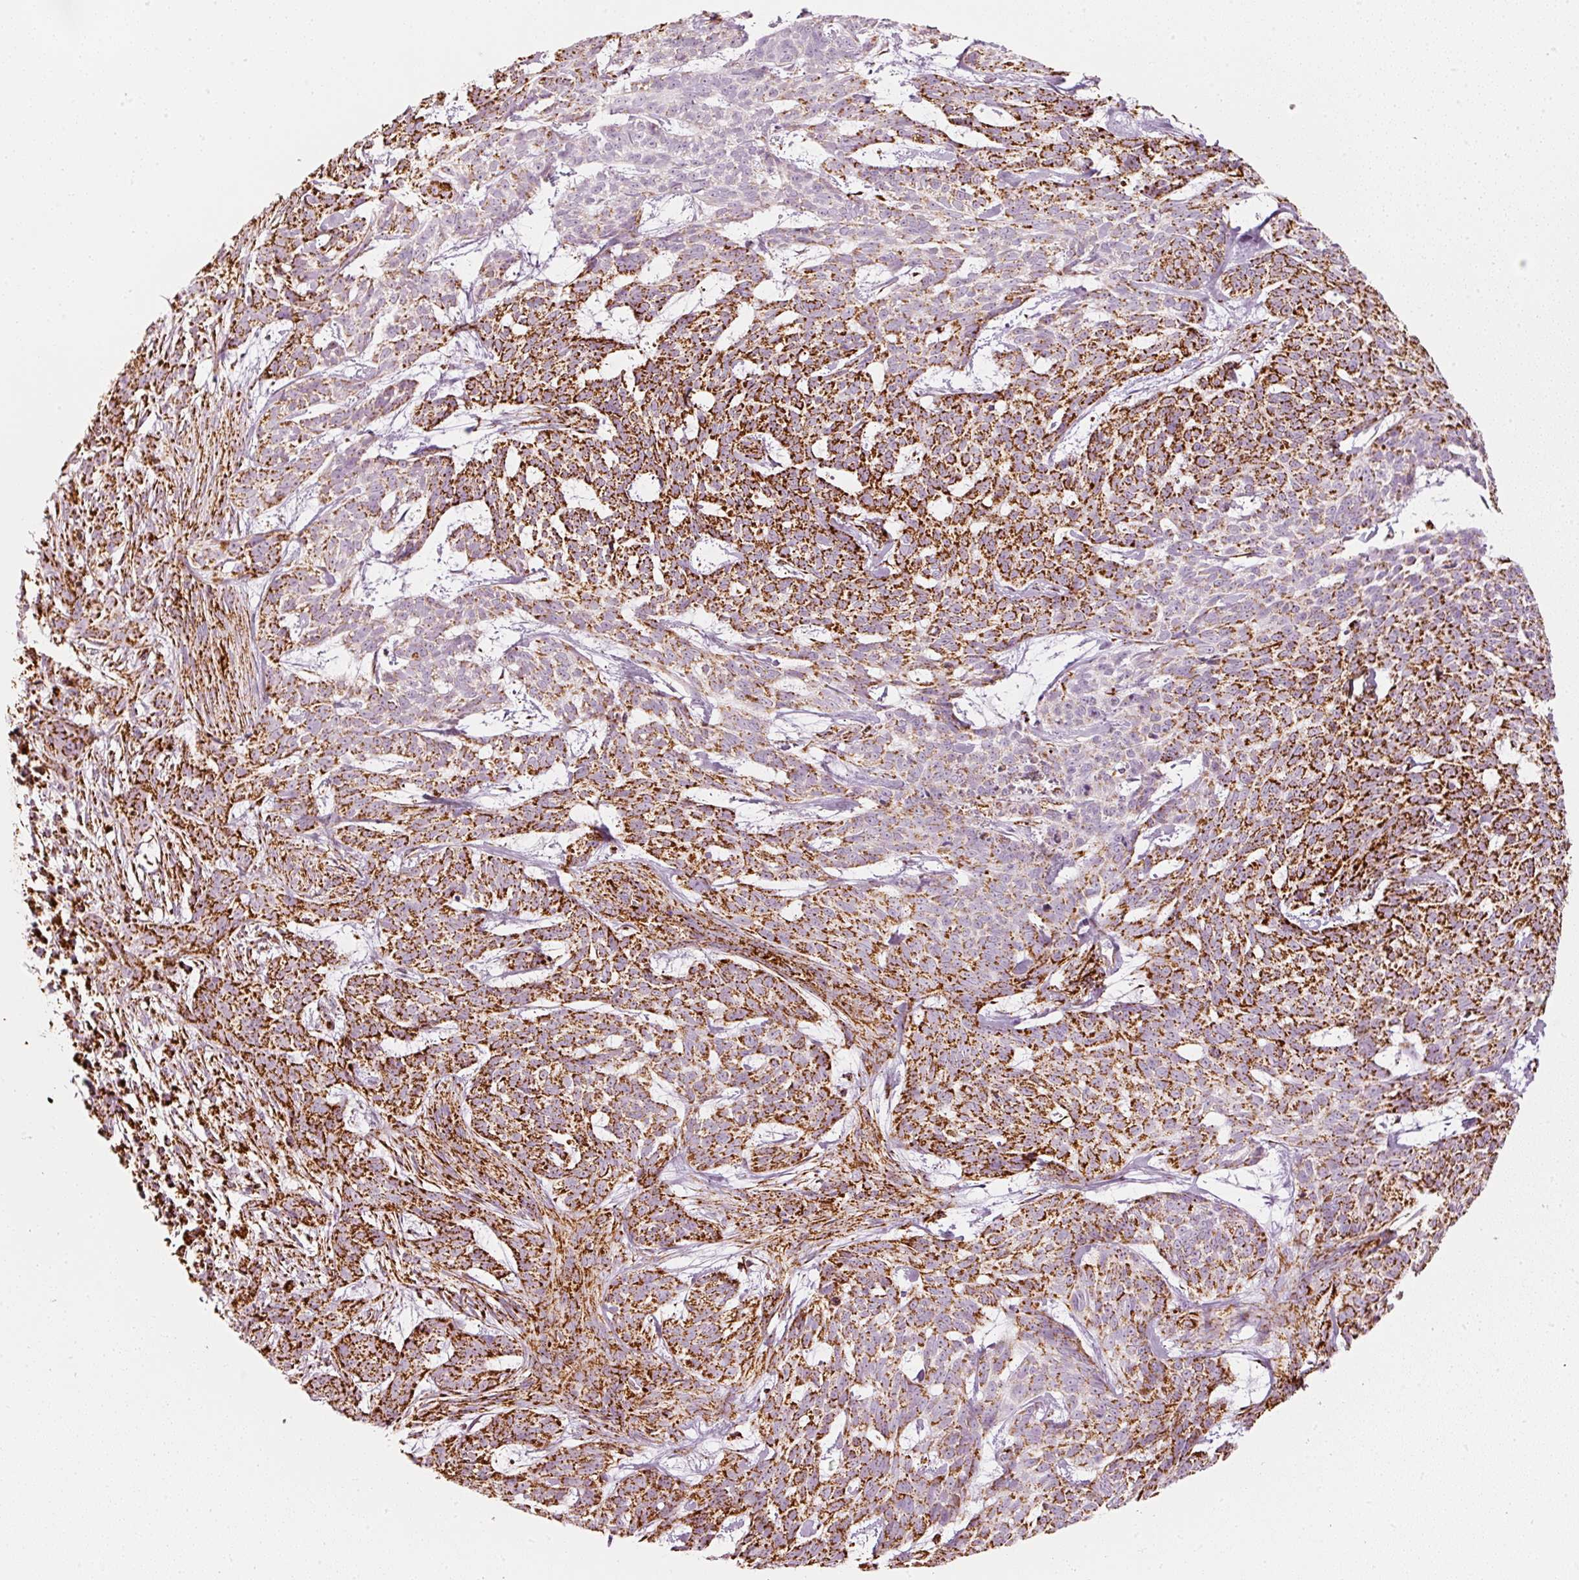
{"staining": {"intensity": "strong", "quantity": ">75%", "location": "cytoplasmic/membranous"}, "tissue": "skin cancer", "cell_type": "Tumor cells", "image_type": "cancer", "snomed": [{"axis": "morphology", "description": "Basal cell carcinoma"}, {"axis": "topography", "description": "Skin"}], "caption": "Immunohistochemistry image of human skin cancer stained for a protein (brown), which displays high levels of strong cytoplasmic/membranous staining in approximately >75% of tumor cells.", "gene": "MT-CO2", "patient": {"sex": "female", "age": 93}}